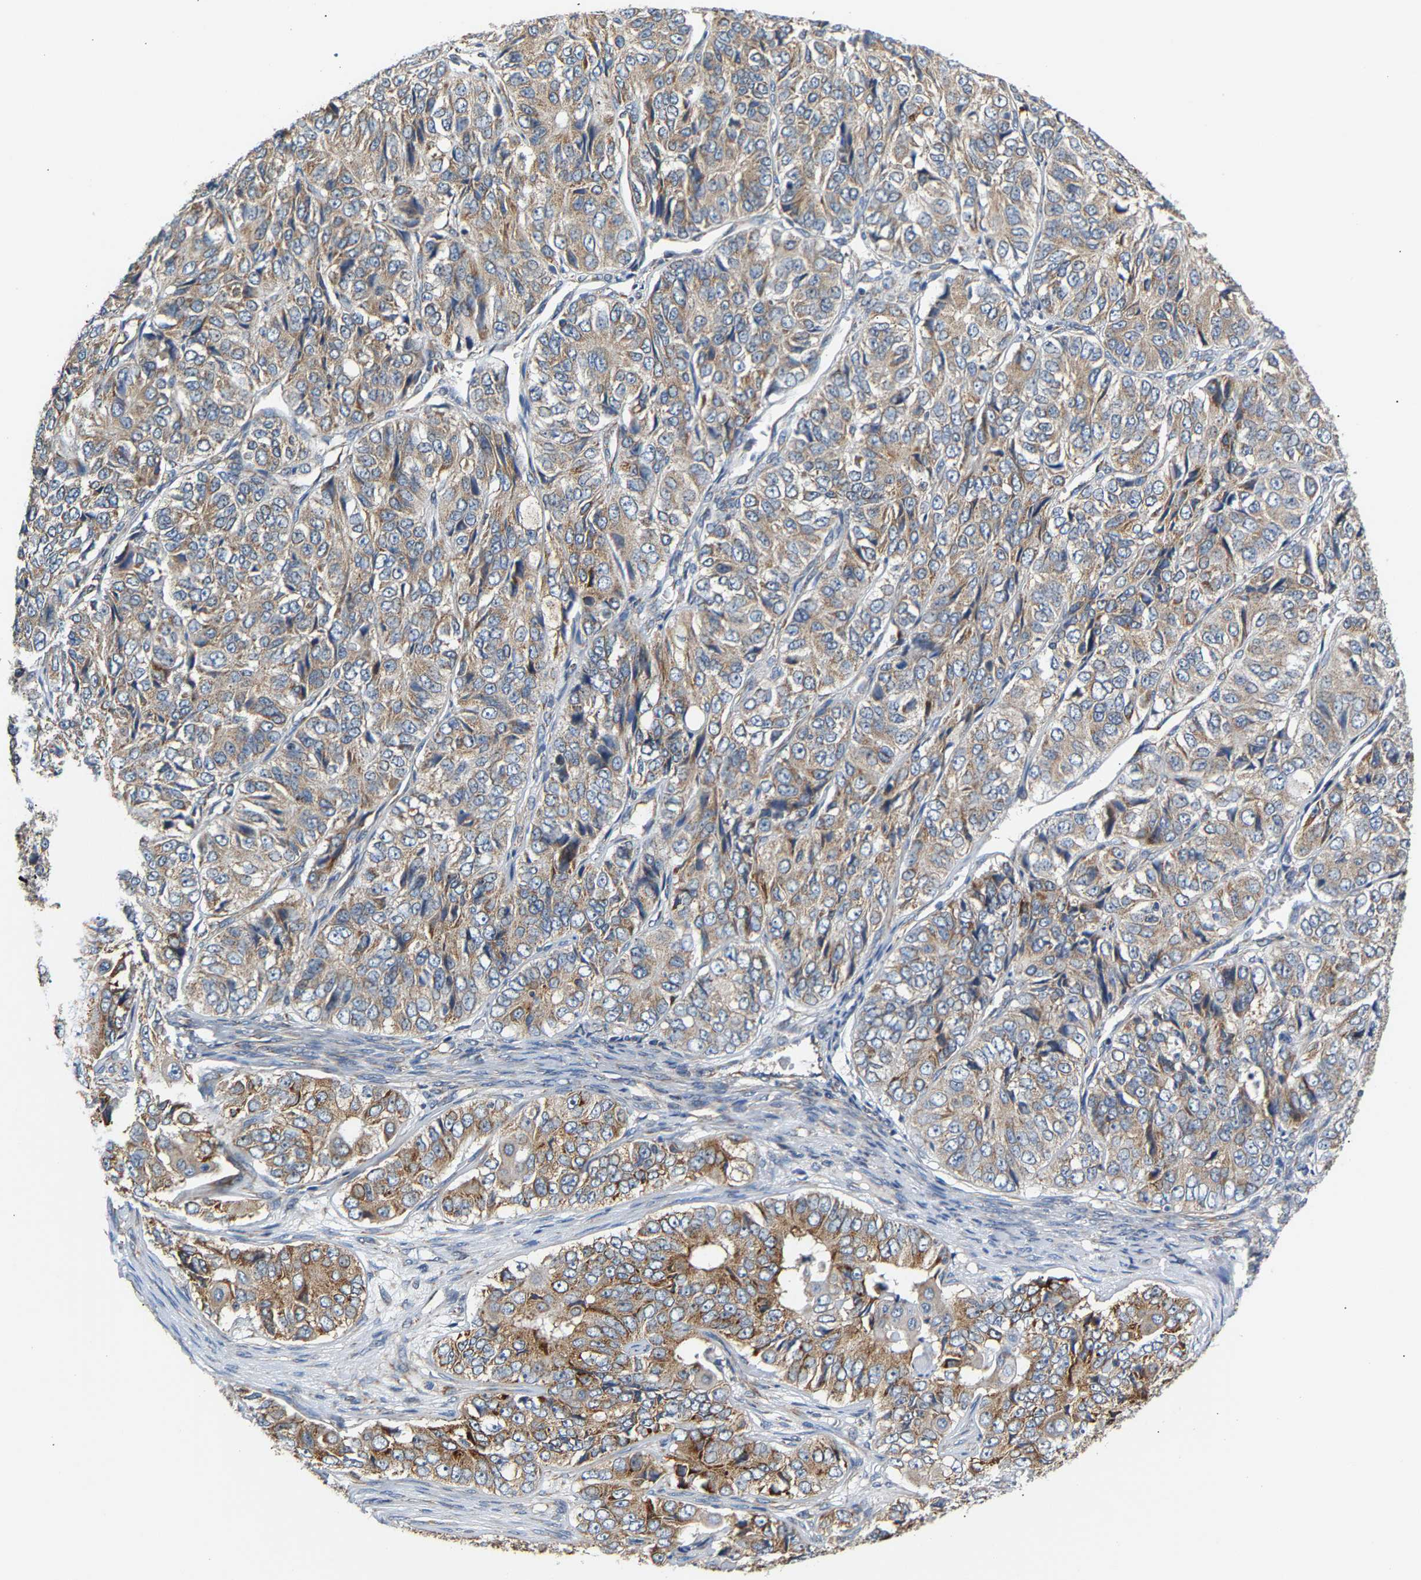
{"staining": {"intensity": "moderate", "quantity": "25%-75%", "location": "cytoplasmic/membranous"}, "tissue": "ovarian cancer", "cell_type": "Tumor cells", "image_type": "cancer", "snomed": [{"axis": "morphology", "description": "Carcinoma, endometroid"}, {"axis": "topography", "description": "Ovary"}], "caption": "Protein expression analysis of ovarian cancer exhibits moderate cytoplasmic/membranous positivity in approximately 25%-75% of tumor cells.", "gene": "TMEM168", "patient": {"sex": "female", "age": 51}}